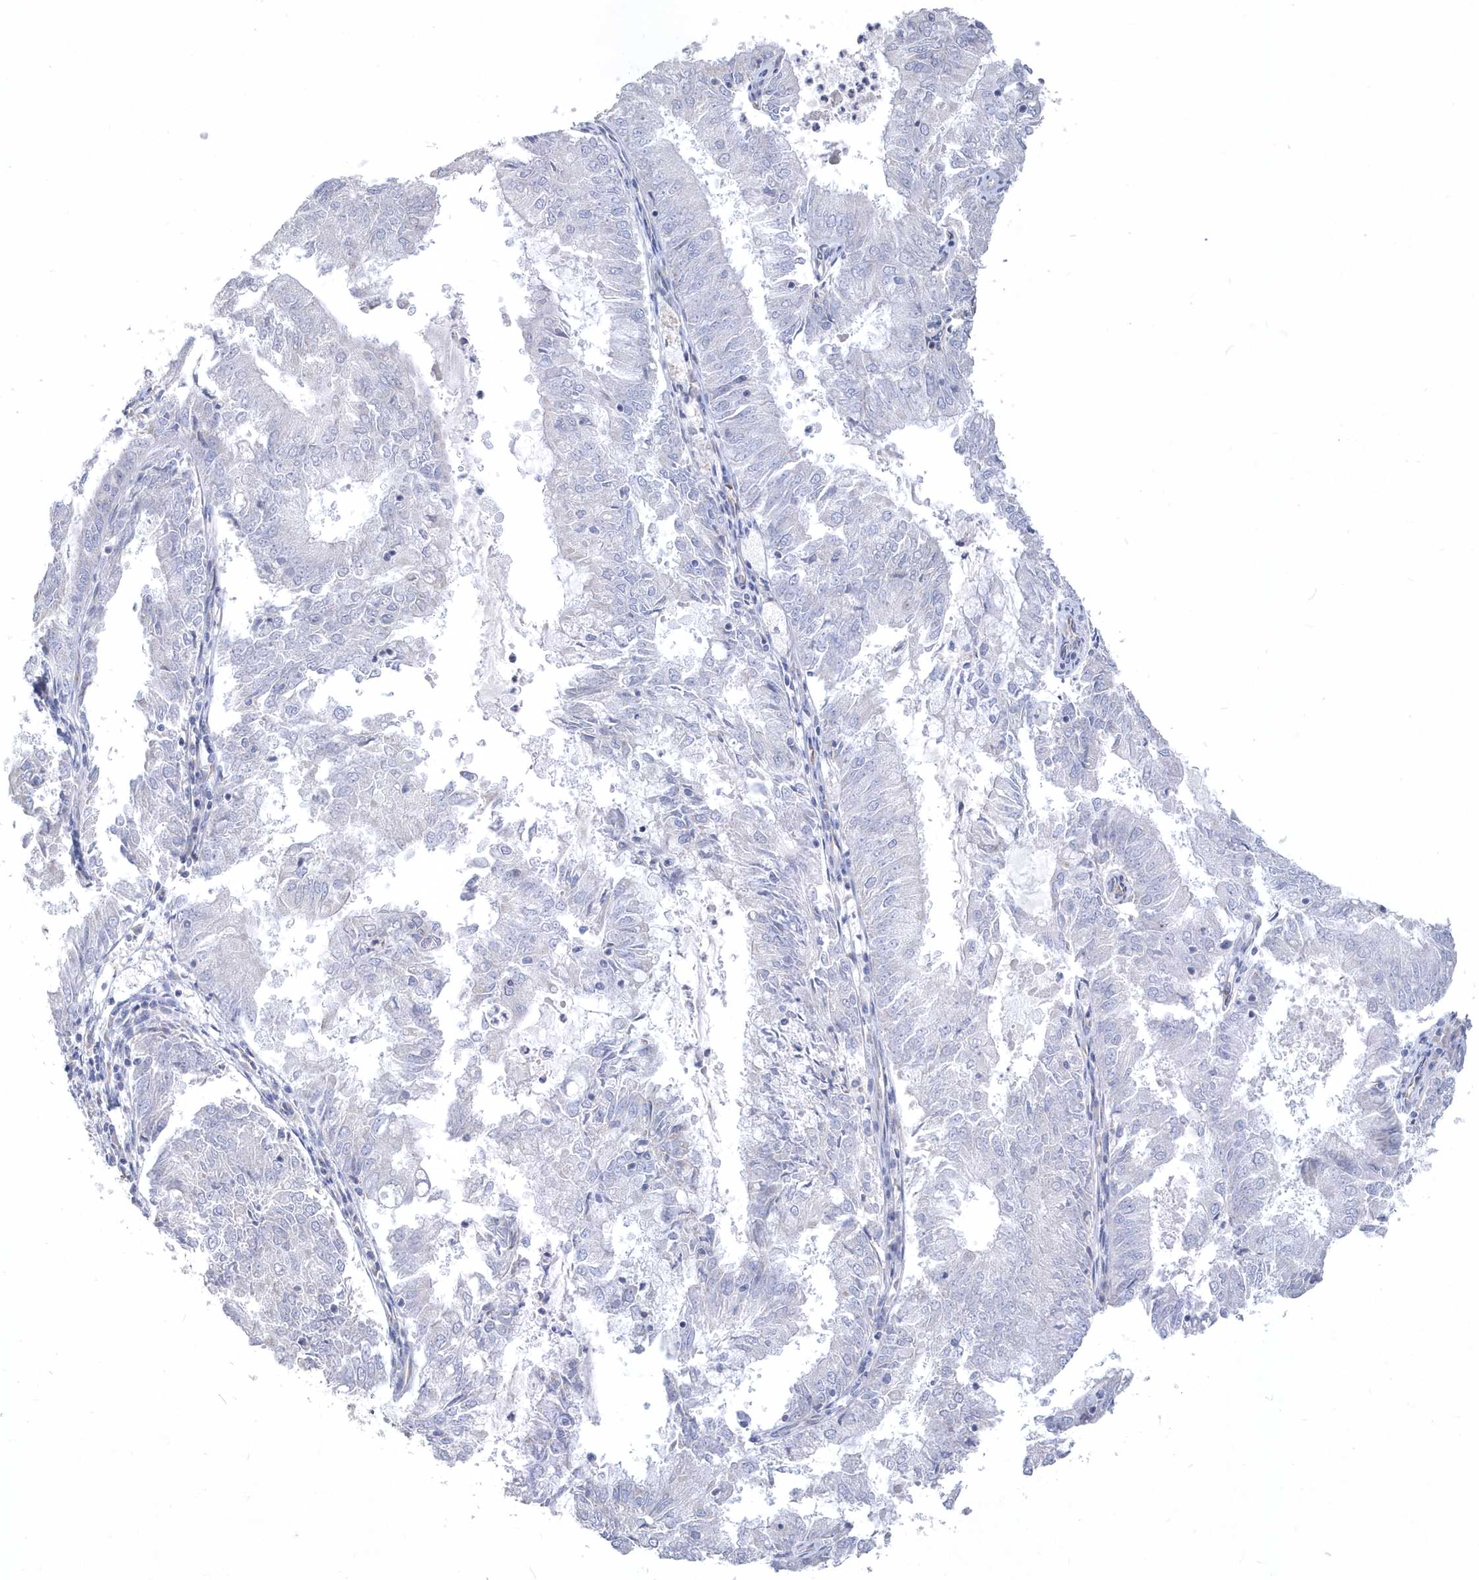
{"staining": {"intensity": "negative", "quantity": "none", "location": "none"}, "tissue": "endometrial cancer", "cell_type": "Tumor cells", "image_type": "cancer", "snomed": [{"axis": "morphology", "description": "Adenocarcinoma, NOS"}, {"axis": "topography", "description": "Endometrium"}], "caption": "This is an IHC photomicrograph of adenocarcinoma (endometrial). There is no staining in tumor cells.", "gene": "DGAT1", "patient": {"sex": "female", "age": 57}}